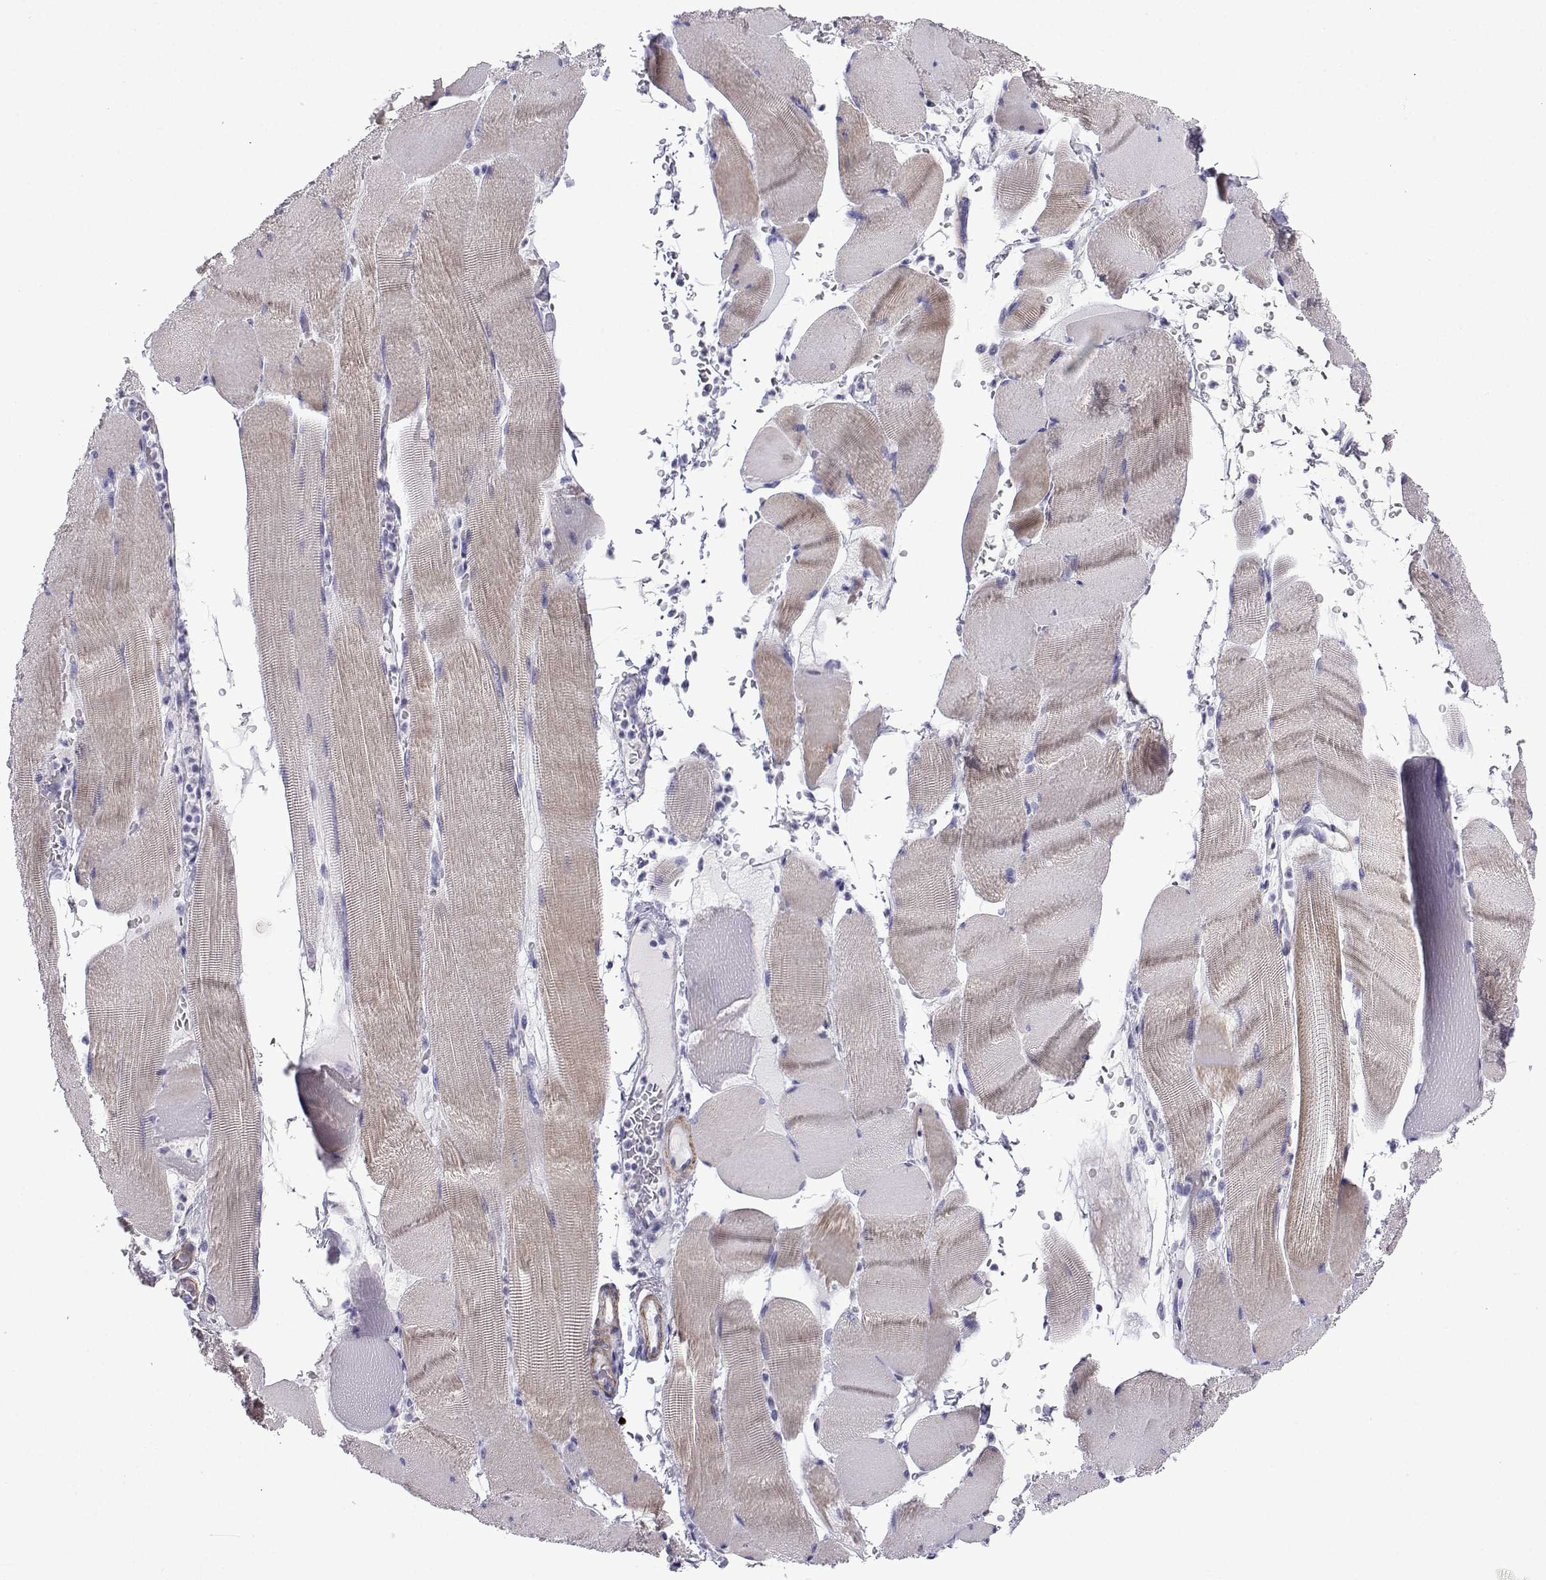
{"staining": {"intensity": "weak", "quantity": "25%-75%", "location": "cytoplasmic/membranous"}, "tissue": "skeletal muscle", "cell_type": "Myocytes", "image_type": "normal", "snomed": [{"axis": "morphology", "description": "Normal tissue, NOS"}, {"axis": "topography", "description": "Skeletal muscle"}], "caption": "Immunohistochemical staining of unremarkable skeletal muscle shows low levels of weak cytoplasmic/membranous staining in about 25%-75% of myocytes. The protein is stained brown, and the nuclei are stained in blue (DAB IHC with brightfield microscopy, high magnification).", "gene": "KCNF1", "patient": {"sex": "male", "age": 56}}